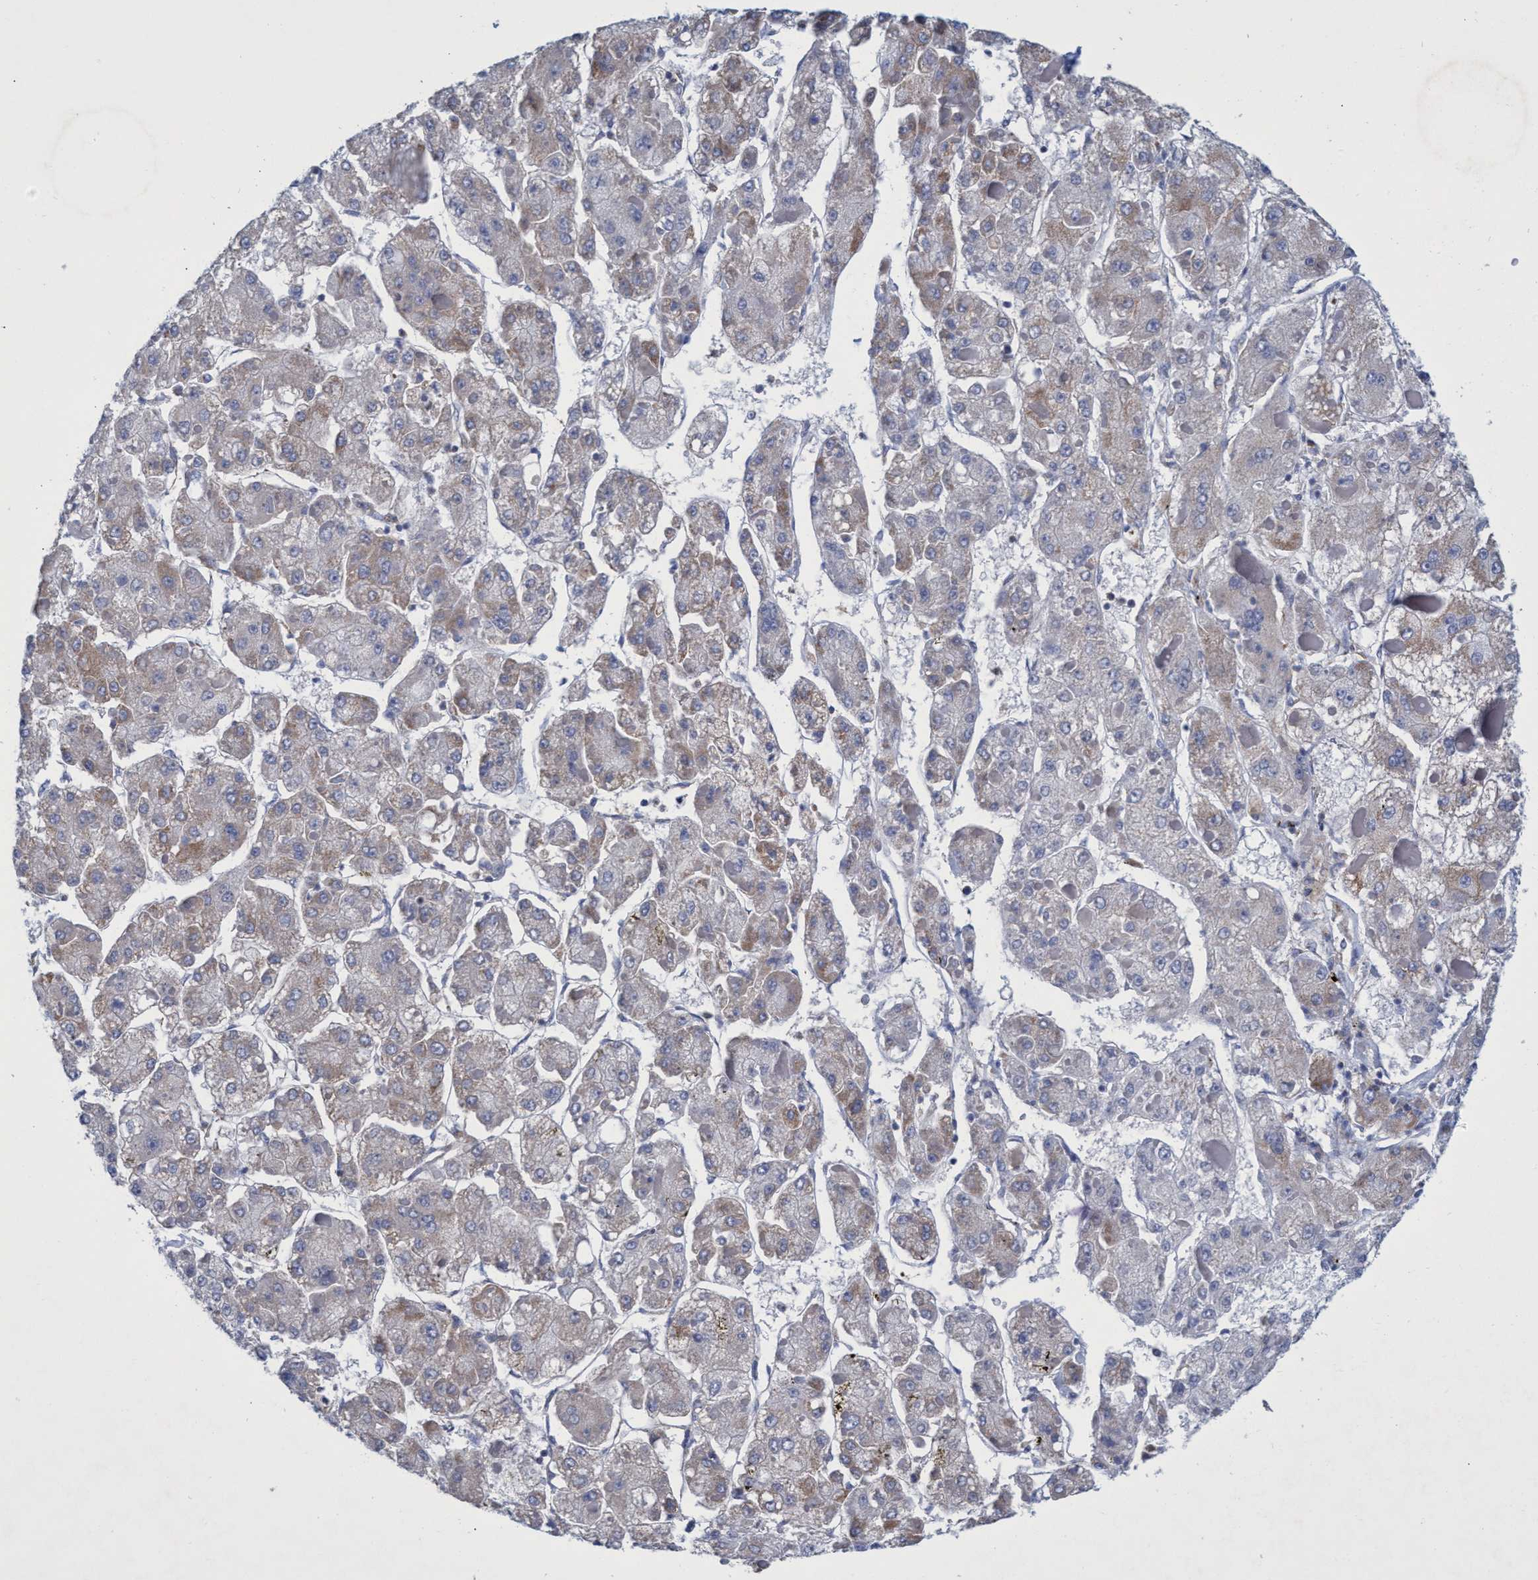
{"staining": {"intensity": "weak", "quantity": "25%-75%", "location": "cytoplasmic/membranous"}, "tissue": "liver cancer", "cell_type": "Tumor cells", "image_type": "cancer", "snomed": [{"axis": "morphology", "description": "Carcinoma, Hepatocellular, NOS"}, {"axis": "topography", "description": "Liver"}], "caption": "Hepatocellular carcinoma (liver) was stained to show a protein in brown. There is low levels of weak cytoplasmic/membranous expression in approximately 25%-75% of tumor cells.", "gene": "ZNF750", "patient": {"sex": "female", "age": 73}}